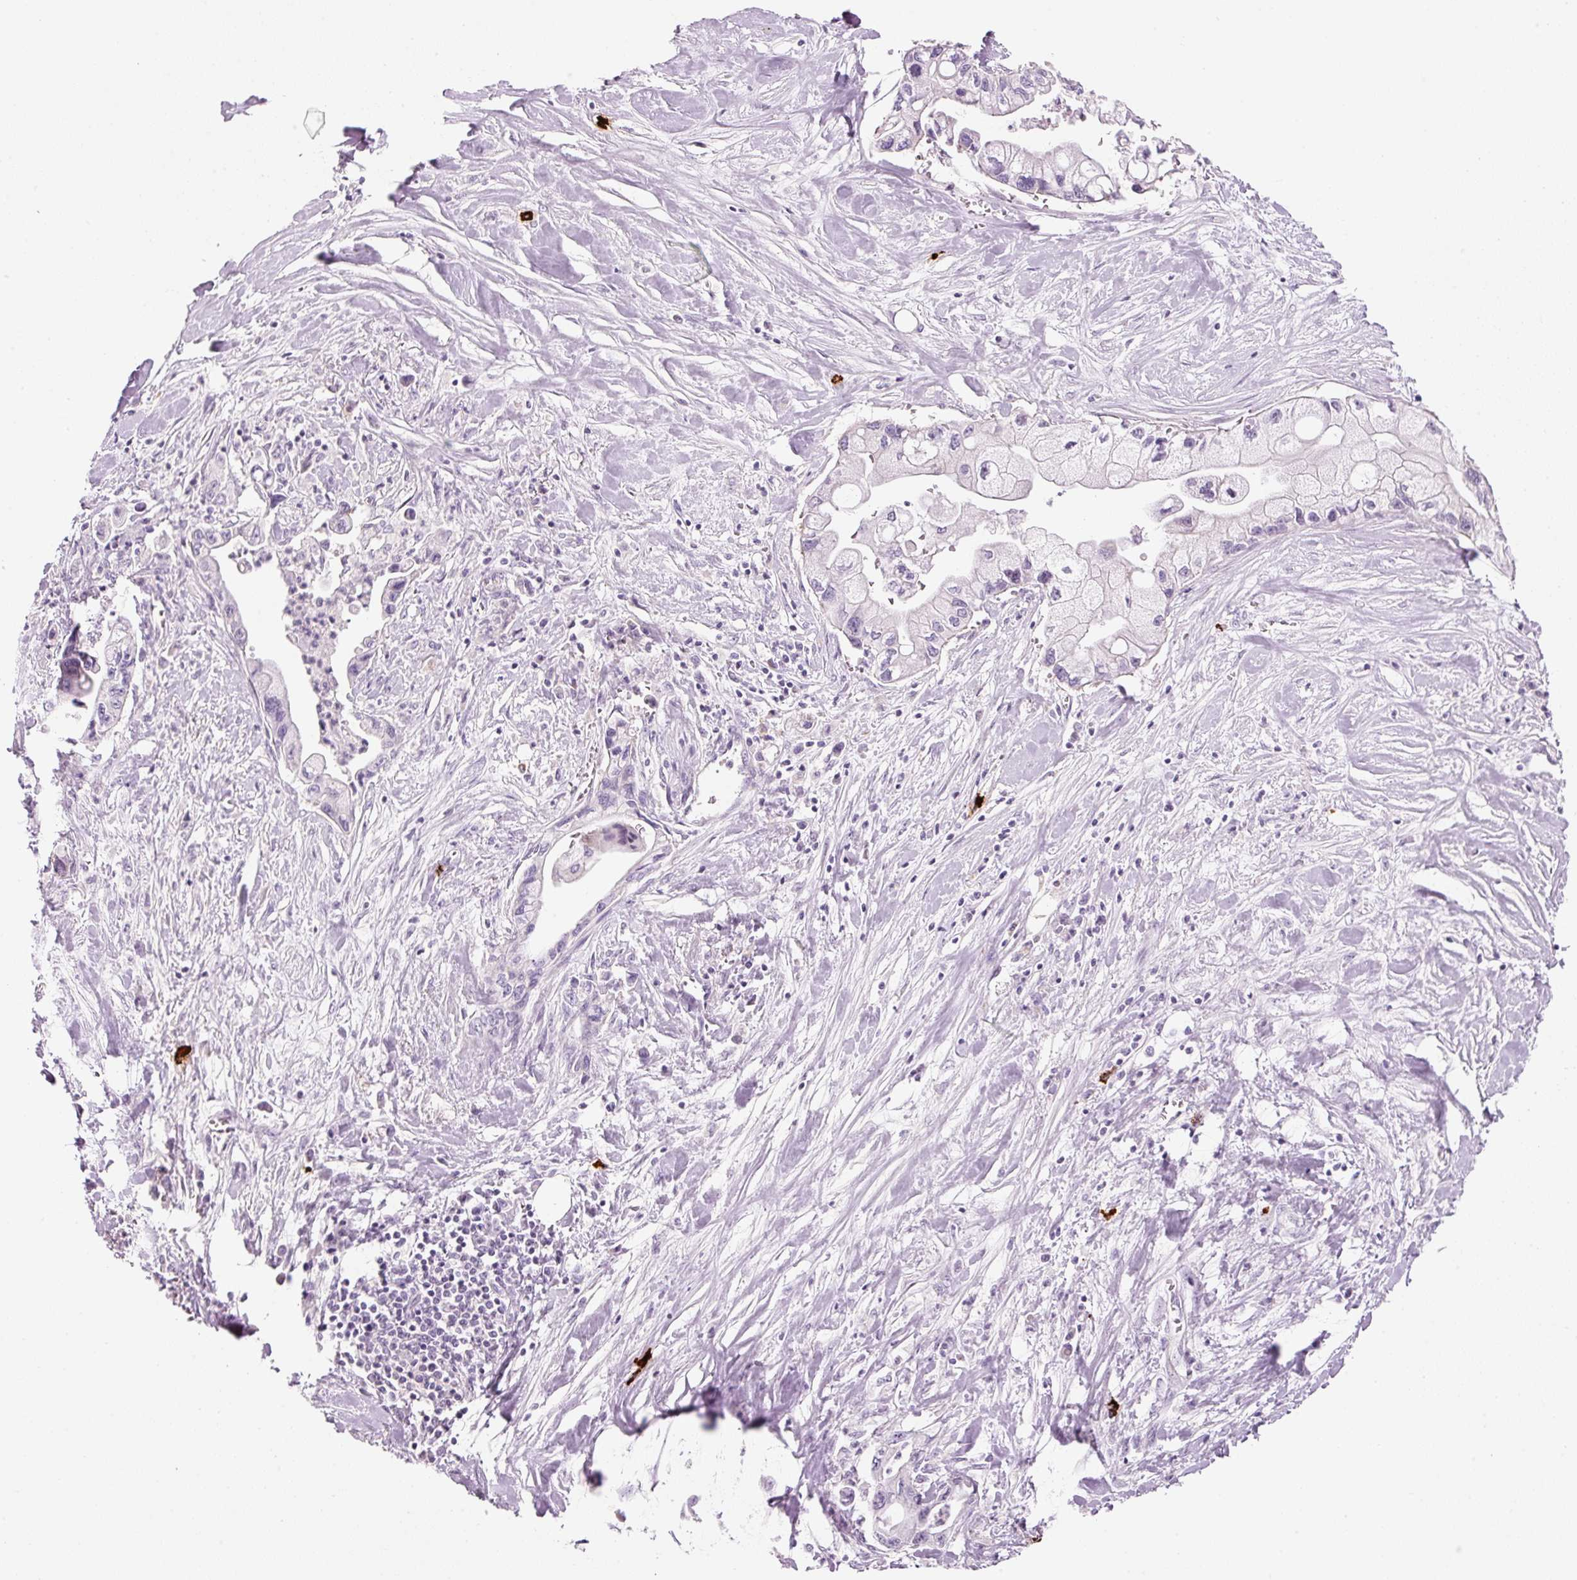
{"staining": {"intensity": "negative", "quantity": "none", "location": "none"}, "tissue": "pancreatic cancer", "cell_type": "Tumor cells", "image_type": "cancer", "snomed": [{"axis": "morphology", "description": "Adenocarcinoma, NOS"}, {"axis": "topography", "description": "Pancreas"}], "caption": "Tumor cells are negative for brown protein staining in pancreatic cancer (adenocarcinoma).", "gene": "CMA1", "patient": {"sex": "male", "age": 61}}